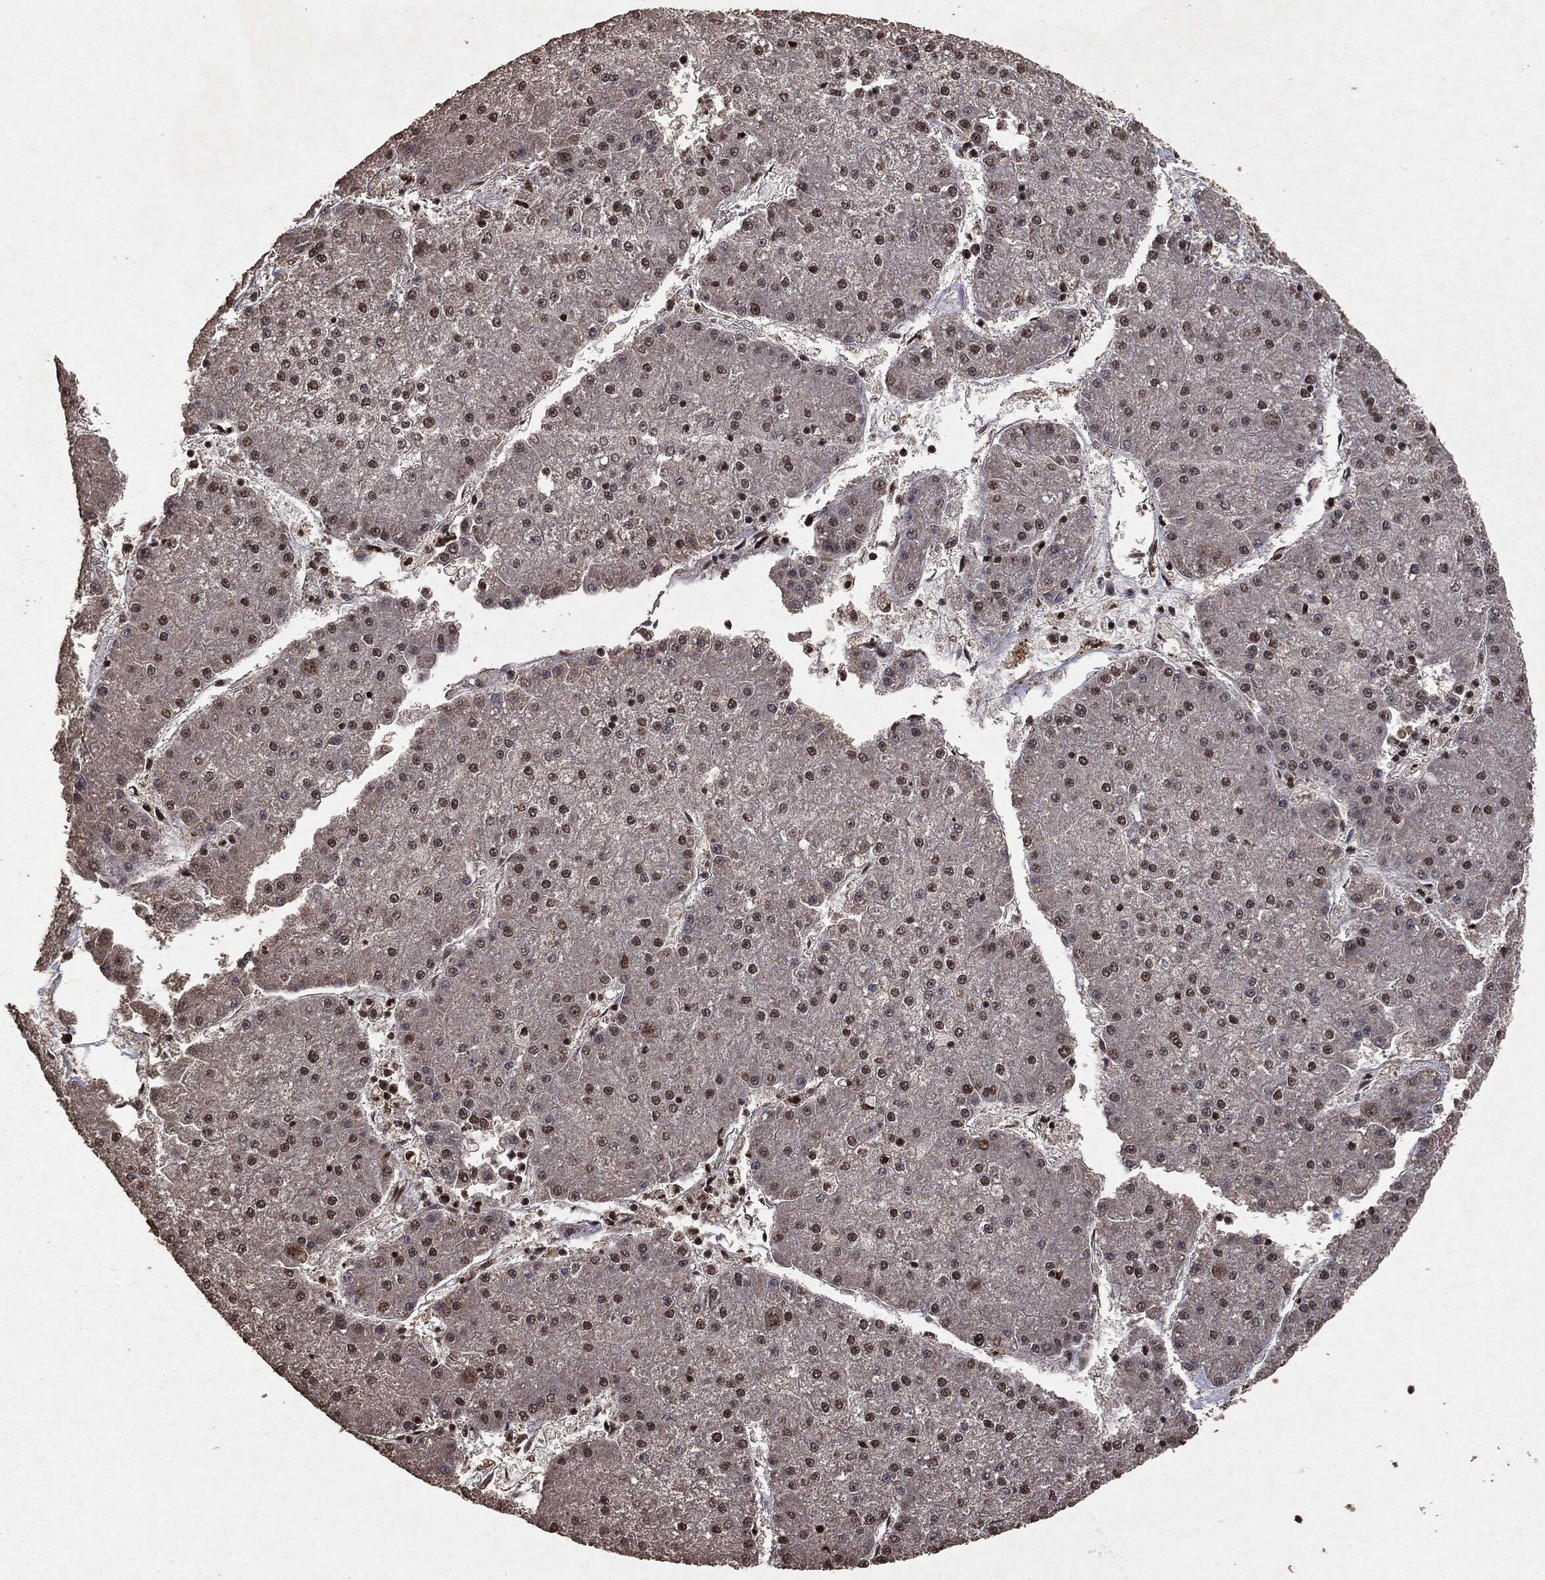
{"staining": {"intensity": "moderate", "quantity": "25%-75%", "location": "nuclear"}, "tissue": "liver cancer", "cell_type": "Tumor cells", "image_type": "cancer", "snomed": [{"axis": "morphology", "description": "Carcinoma, Hepatocellular, NOS"}, {"axis": "topography", "description": "Liver"}], "caption": "Tumor cells reveal moderate nuclear expression in approximately 25%-75% of cells in liver cancer. Using DAB (3,3'-diaminobenzidine) (brown) and hematoxylin (blue) stains, captured at high magnification using brightfield microscopy.", "gene": "RAD18", "patient": {"sex": "male", "age": 73}}